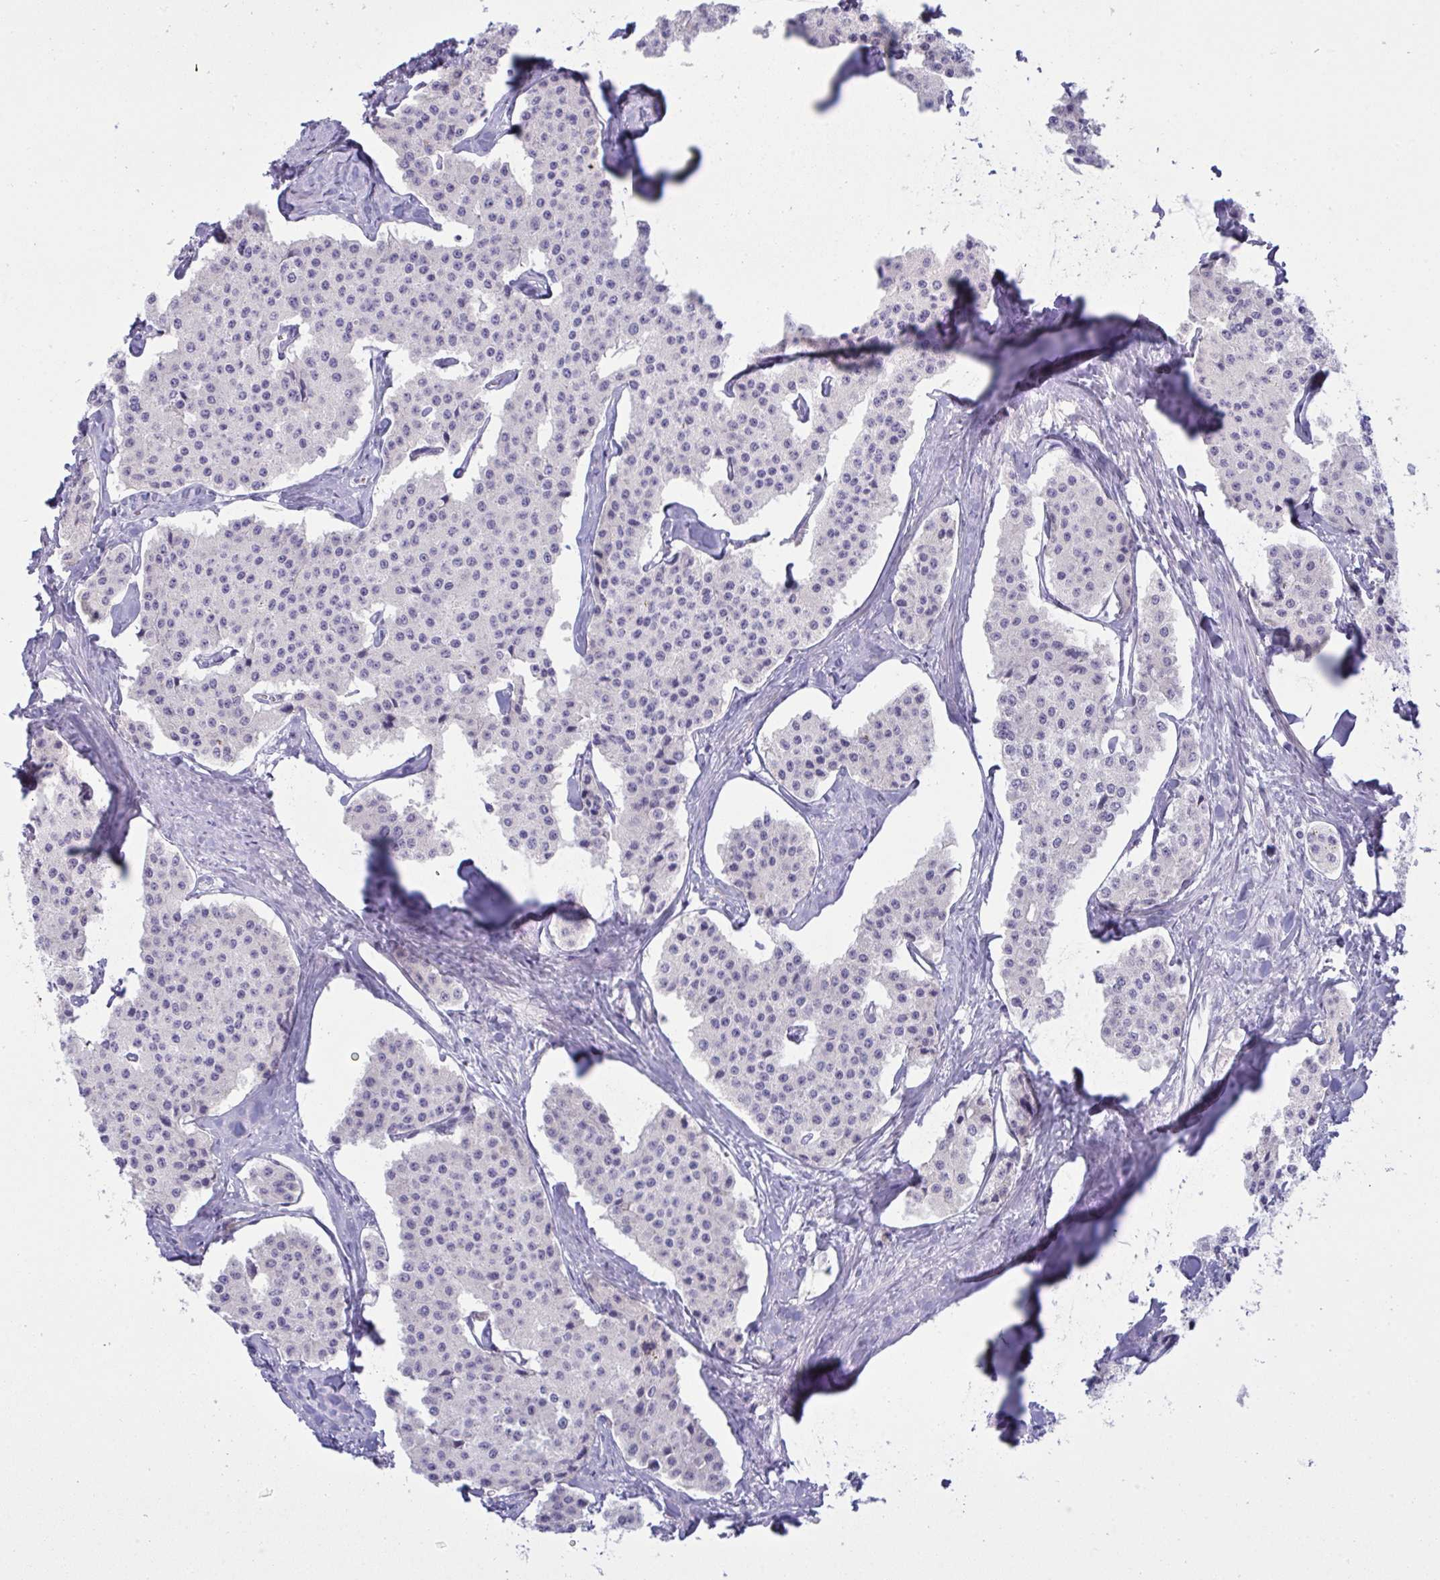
{"staining": {"intensity": "negative", "quantity": "none", "location": "none"}, "tissue": "carcinoid", "cell_type": "Tumor cells", "image_type": "cancer", "snomed": [{"axis": "morphology", "description": "Carcinoid, malignant, NOS"}, {"axis": "topography", "description": "Small intestine"}], "caption": "Tumor cells are negative for brown protein staining in carcinoid.", "gene": "TENT5D", "patient": {"sex": "female", "age": 65}}